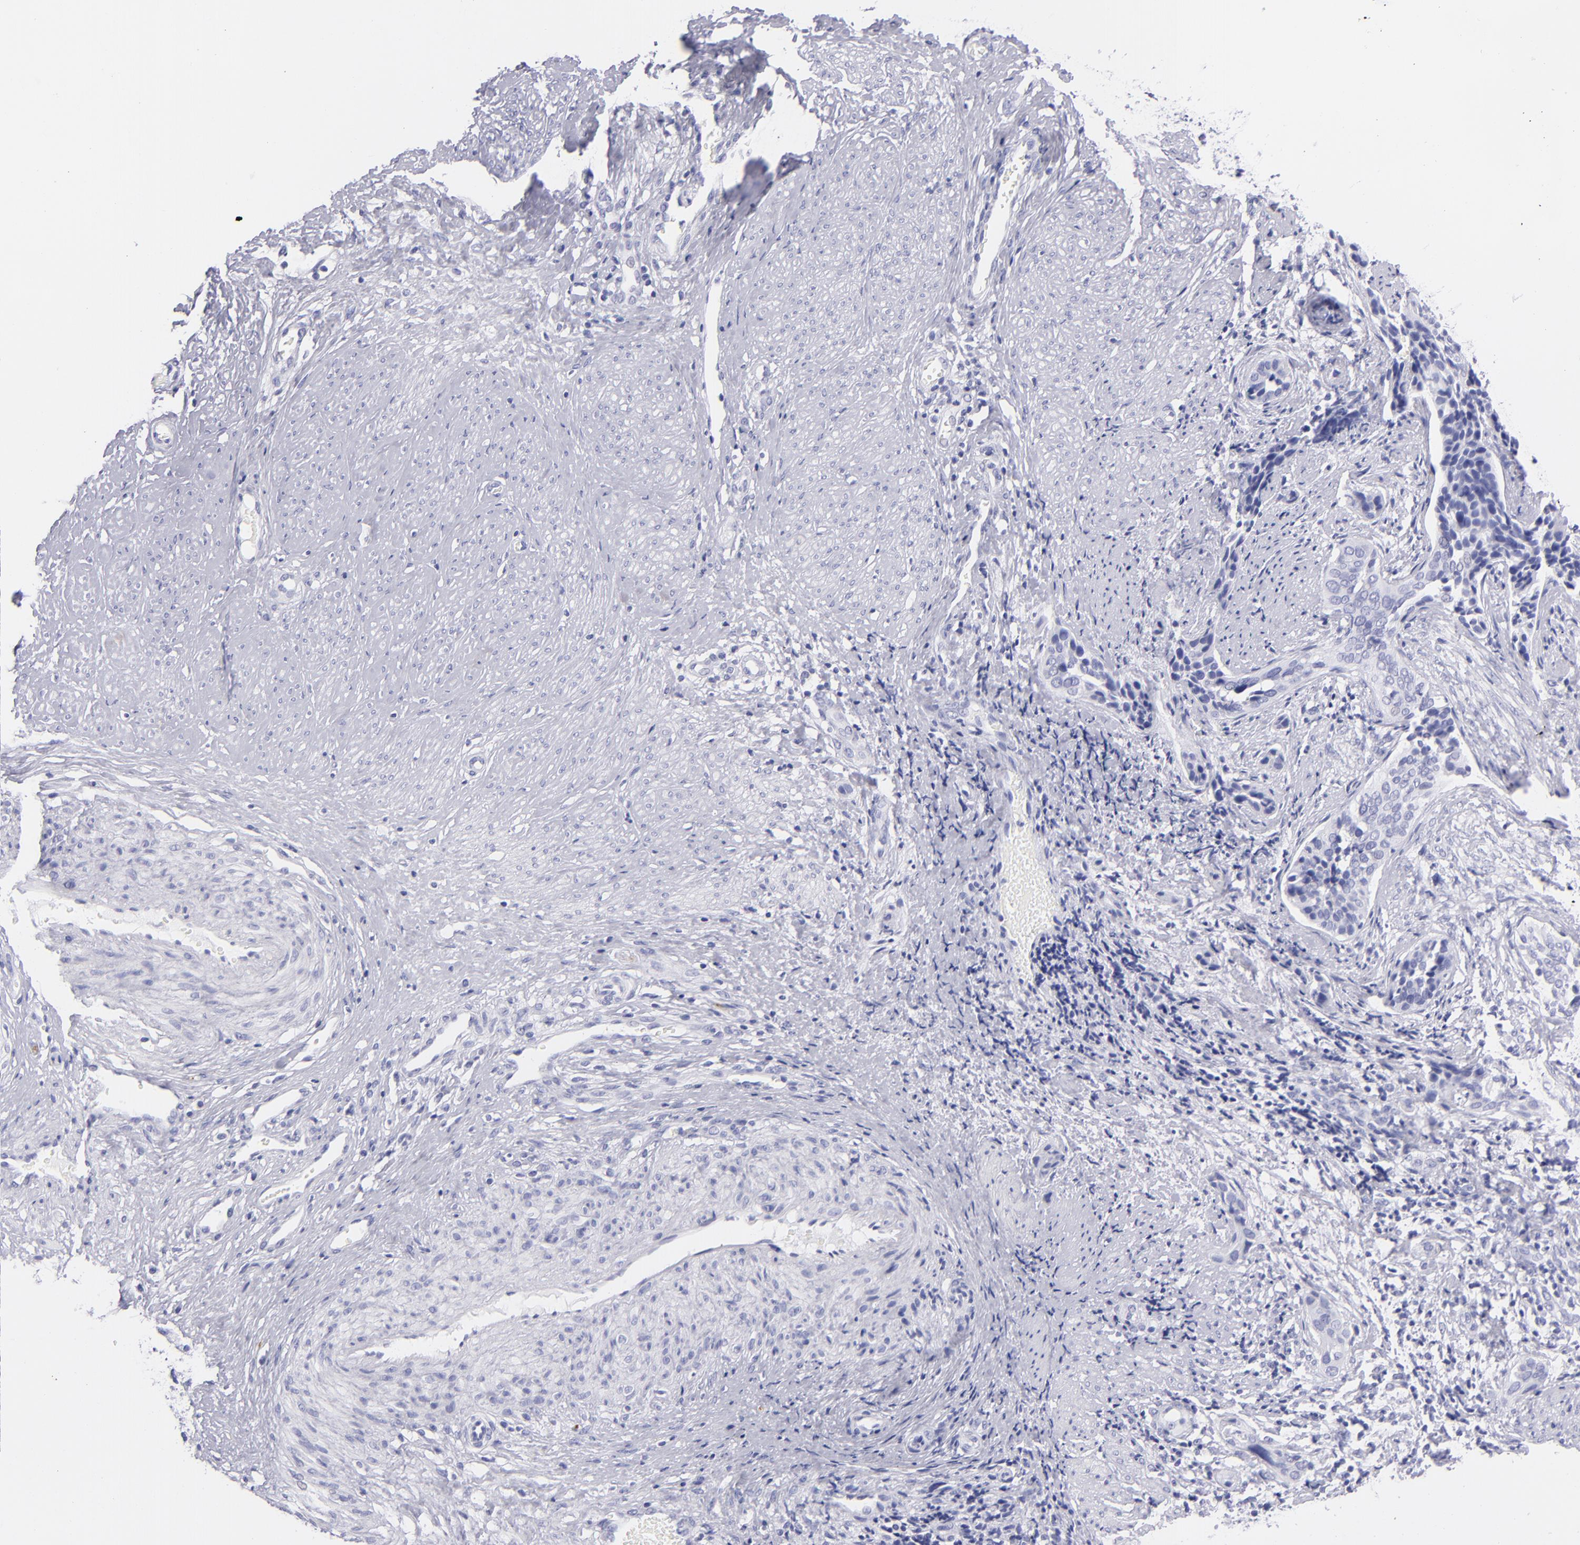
{"staining": {"intensity": "negative", "quantity": "none", "location": "none"}, "tissue": "cervical cancer", "cell_type": "Tumor cells", "image_type": "cancer", "snomed": [{"axis": "morphology", "description": "Squamous cell carcinoma, NOS"}, {"axis": "topography", "description": "Cervix"}], "caption": "Micrograph shows no protein positivity in tumor cells of squamous cell carcinoma (cervical) tissue.", "gene": "PRPH", "patient": {"sex": "female", "age": 31}}